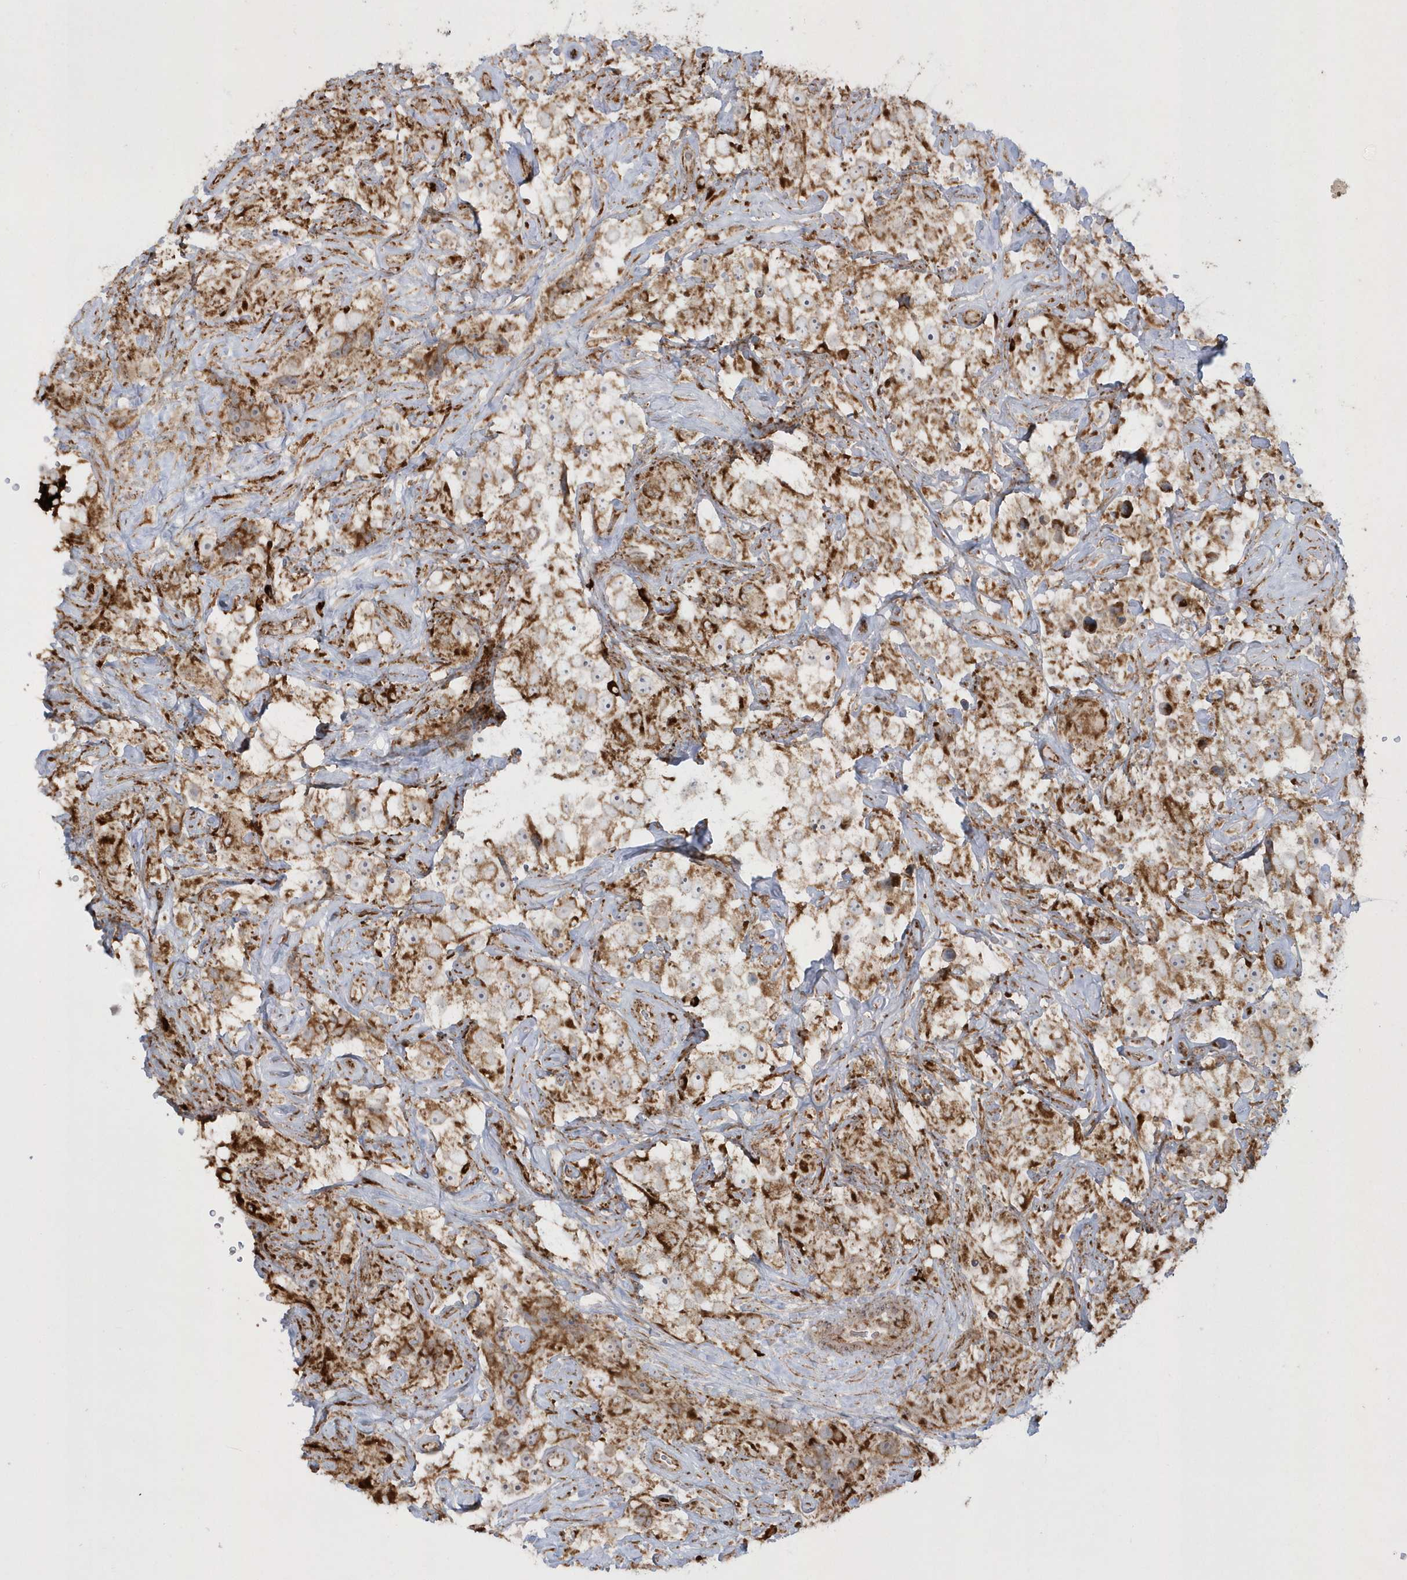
{"staining": {"intensity": "moderate", "quantity": ">75%", "location": "cytoplasmic/membranous"}, "tissue": "testis cancer", "cell_type": "Tumor cells", "image_type": "cancer", "snomed": [{"axis": "morphology", "description": "Seminoma, NOS"}, {"axis": "topography", "description": "Testis"}], "caption": "Immunohistochemistry (DAB (3,3'-diaminobenzidine)) staining of human testis cancer (seminoma) displays moderate cytoplasmic/membranous protein positivity in about >75% of tumor cells.", "gene": "SH3BP2", "patient": {"sex": "male", "age": 49}}